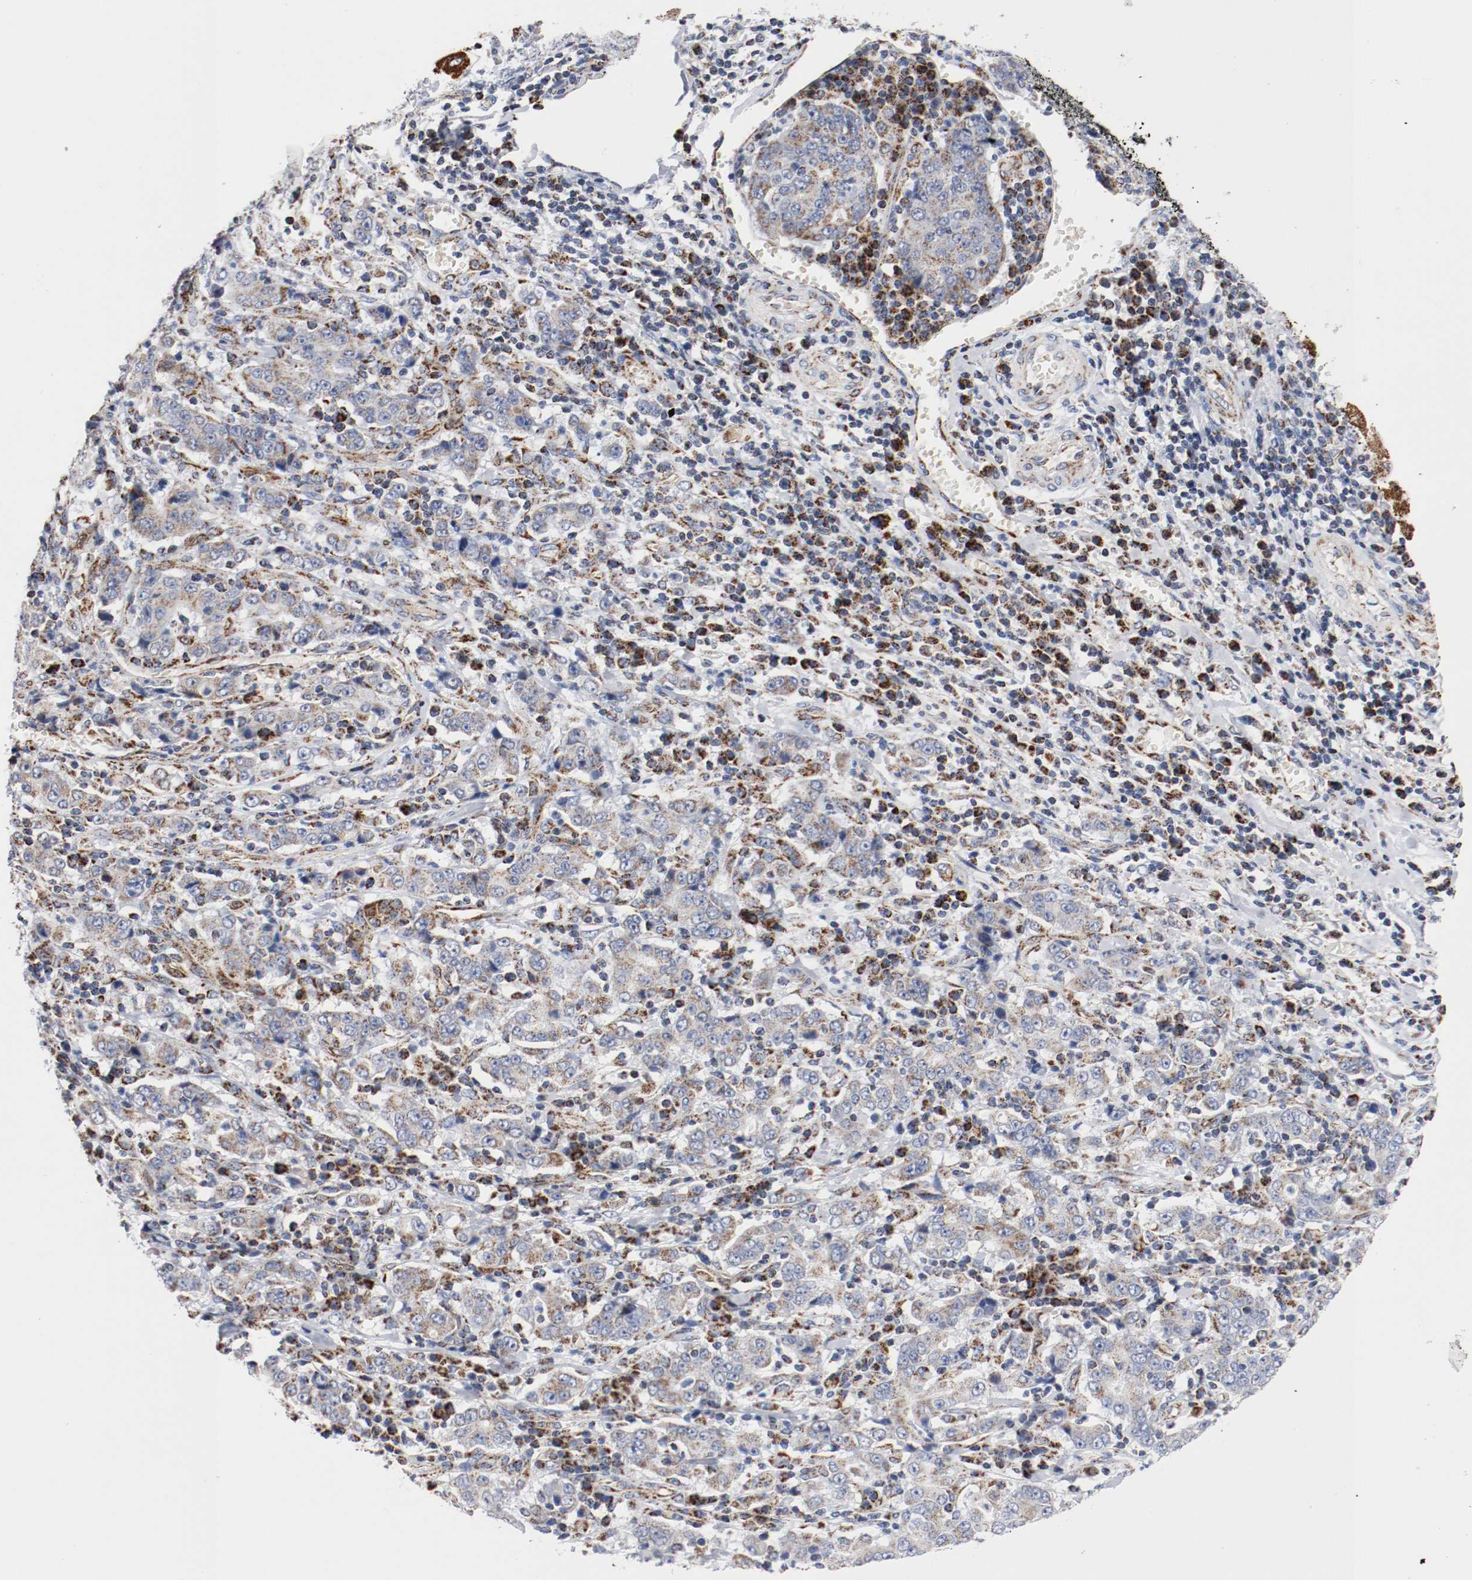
{"staining": {"intensity": "moderate", "quantity": "25%-75%", "location": "cytoplasmic/membranous"}, "tissue": "stomach cancer", "cell_type": "Tumor cells", "image_type": "cancer", "snomed": [{"axis": "morphology", "description": "Normal tissue, NOS"}, {"axis": "morphology", "description": "Adenocarcinoma, NOS"}, {"axis": "topography", "description": "Stomach, upper"}, {"axis": "topography", "description": "Stomach"}], "caption": "Moderate cytoplasmic/membranous protein staining is seen in about 25%-75% of tumor cells in stomach cancer.", "gene": "TUBD1", "patient": {"sex": "male", "age": 59}}